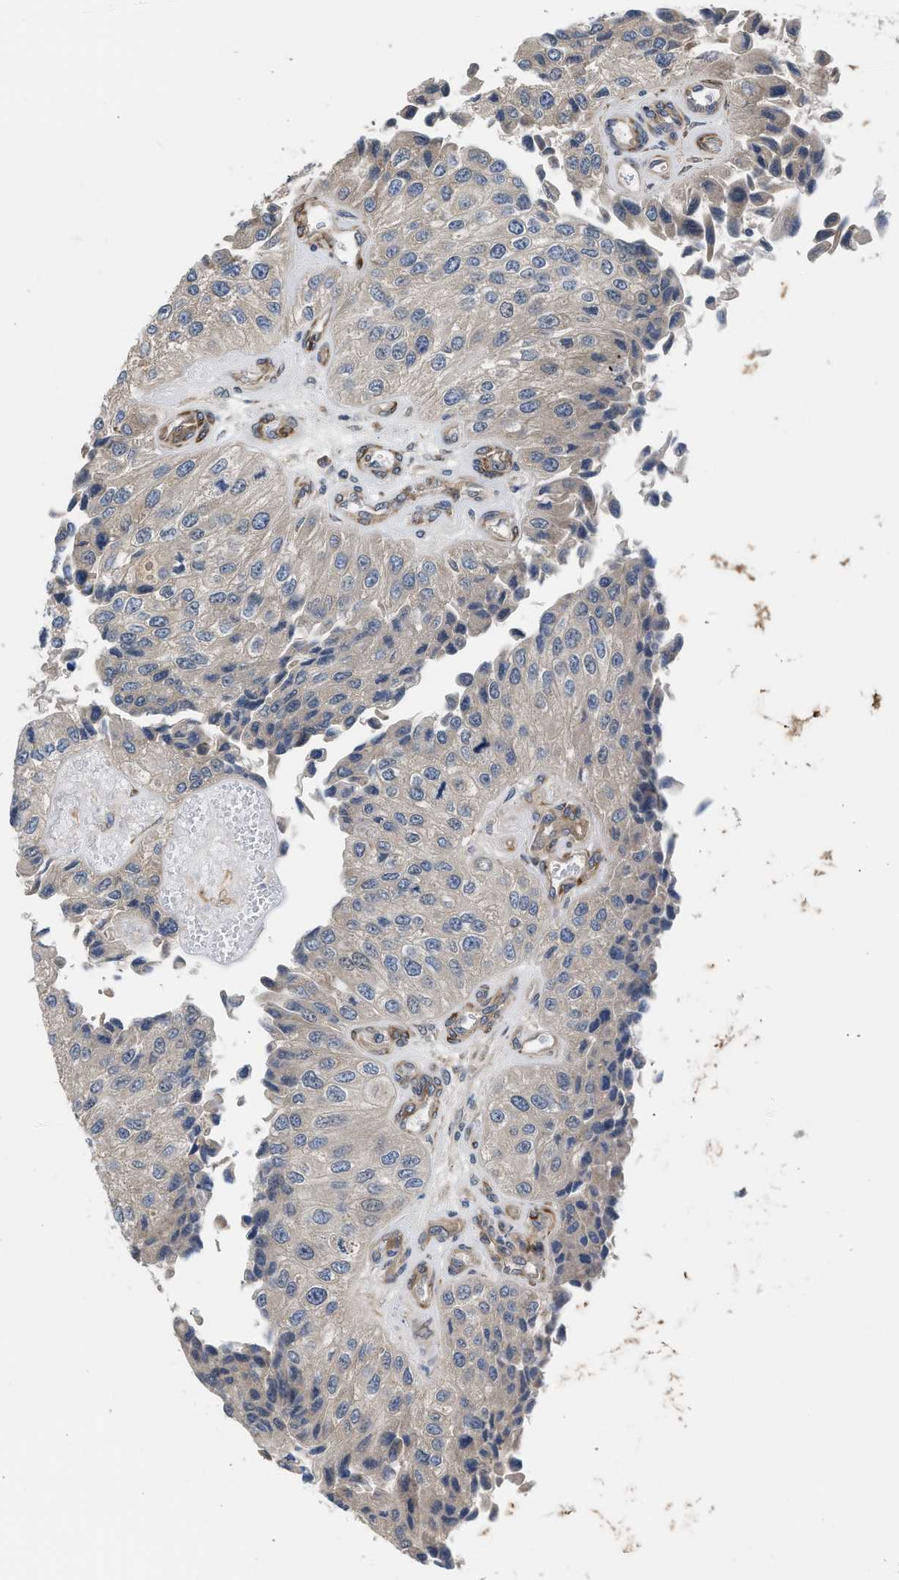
{"staining": {"intensity": "weak", "quantity": "<25%", "location": "cytoplasmic/membranous"}, "tissue": "urothelial cancer", "cell_type": "Tumor cells", "image_type": "cancer", "snomed": [{"axis": "morphology", "description": "Urothelial carcinoma, High grade"}, {"axis": "topography", "description": "Kidney"}, {"axis": "topography", "description": "Urinary bladder"}], "caption": "Immunohistochemical staining of high-grade urothelial carcinoma exhibits no significant expression in tumor cells.", "gene": "POLG2", "patient": {"sex": "male", "age": 77}}